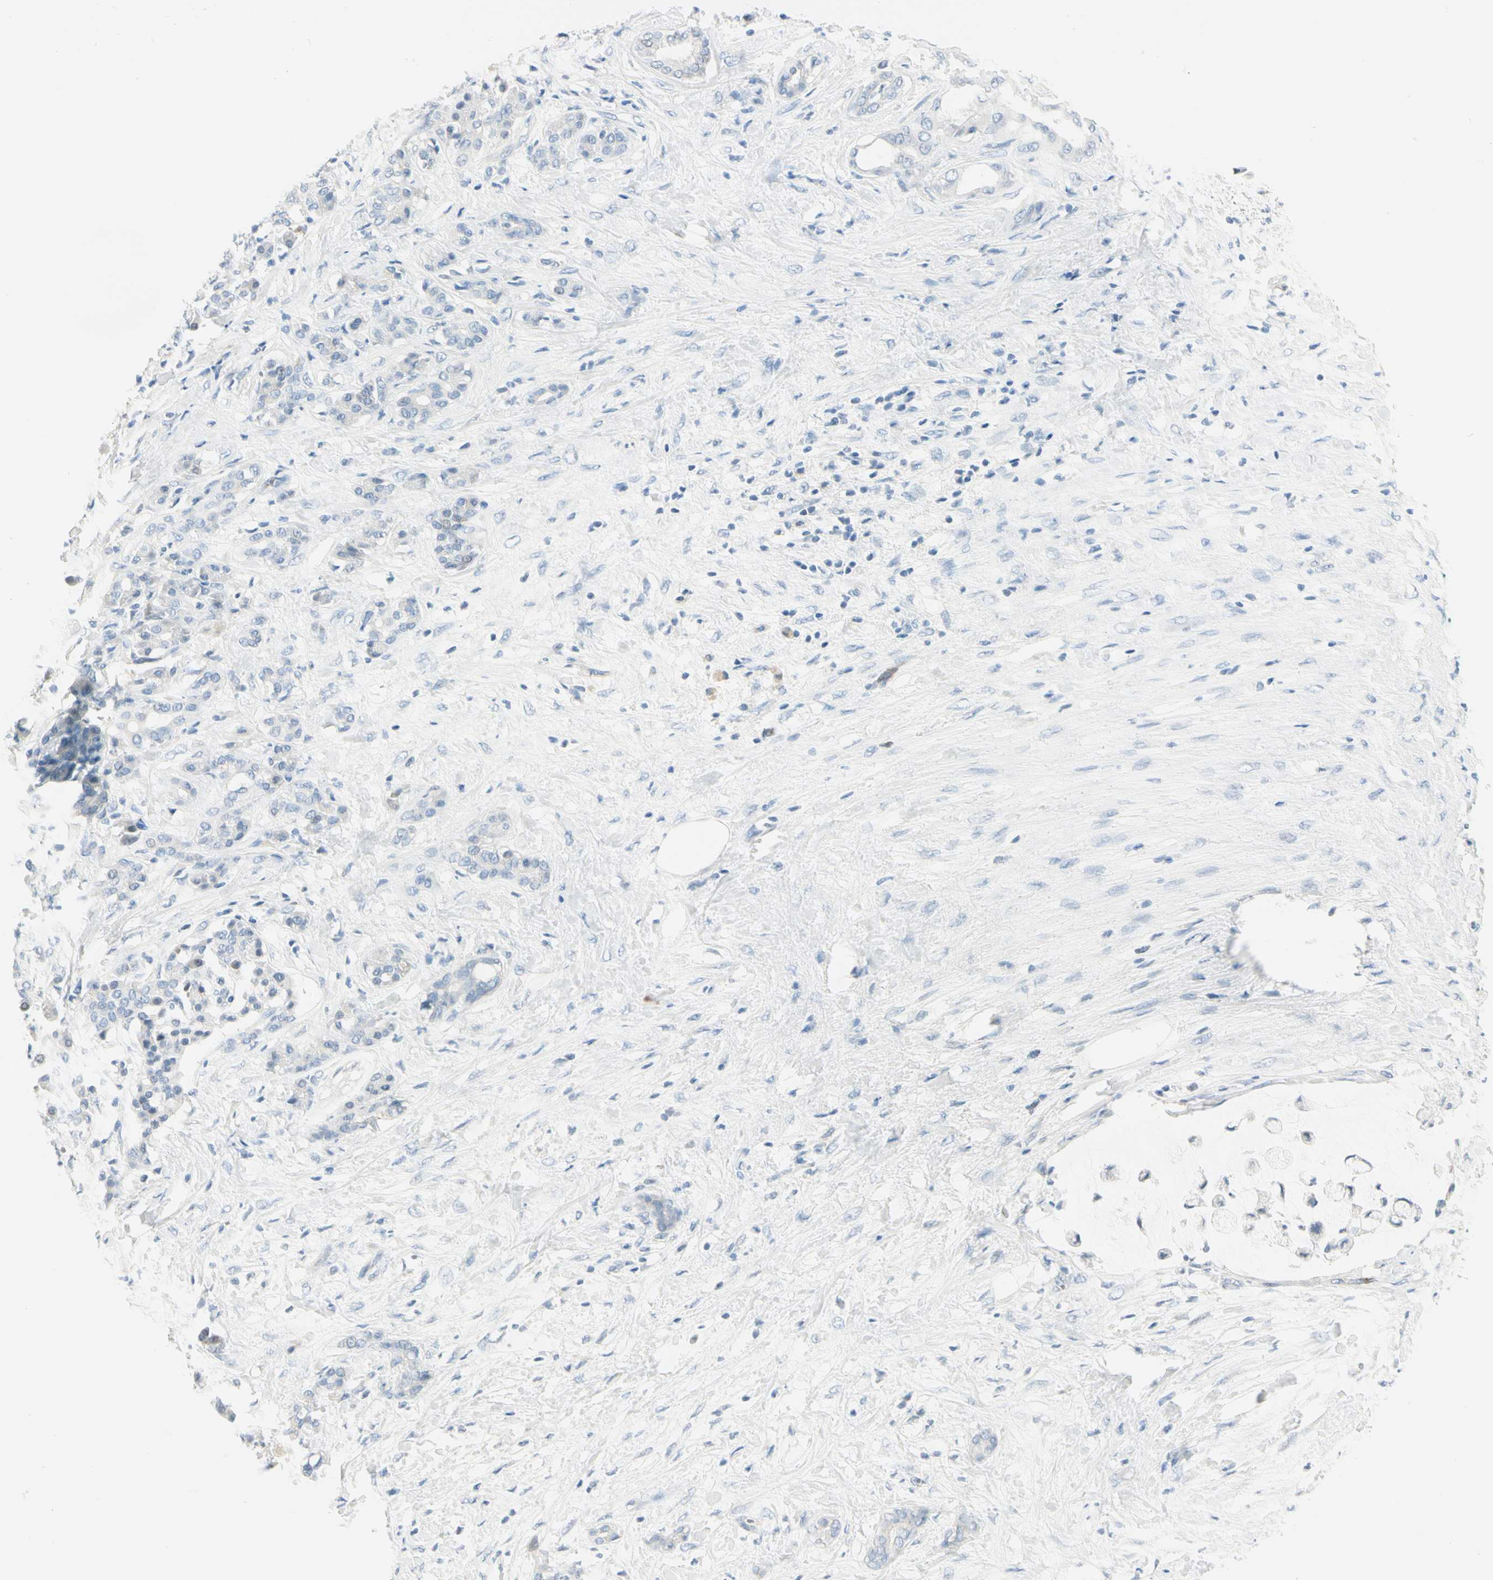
{"staining": {"intensity": "negative", "quantity": "none", "location": "none"}, "tissue": "pancreatic cancer", "cell_type": "Tumor cells", "image_type": "cancer", "snomed": [{"axis": "morphology", "description": "Adenocarcinoma, NOS"}, {"axis": "topography", "description": "Pancreas"}], "caption": "High magnification brightfield microscopy of pancreatic cancer stained with DAB (brown) and counterstained with hematoxylin (blue): tumor cells show no significant expression.", "gene": "CA1", "patient": {"sex": "male", "age": 41}}